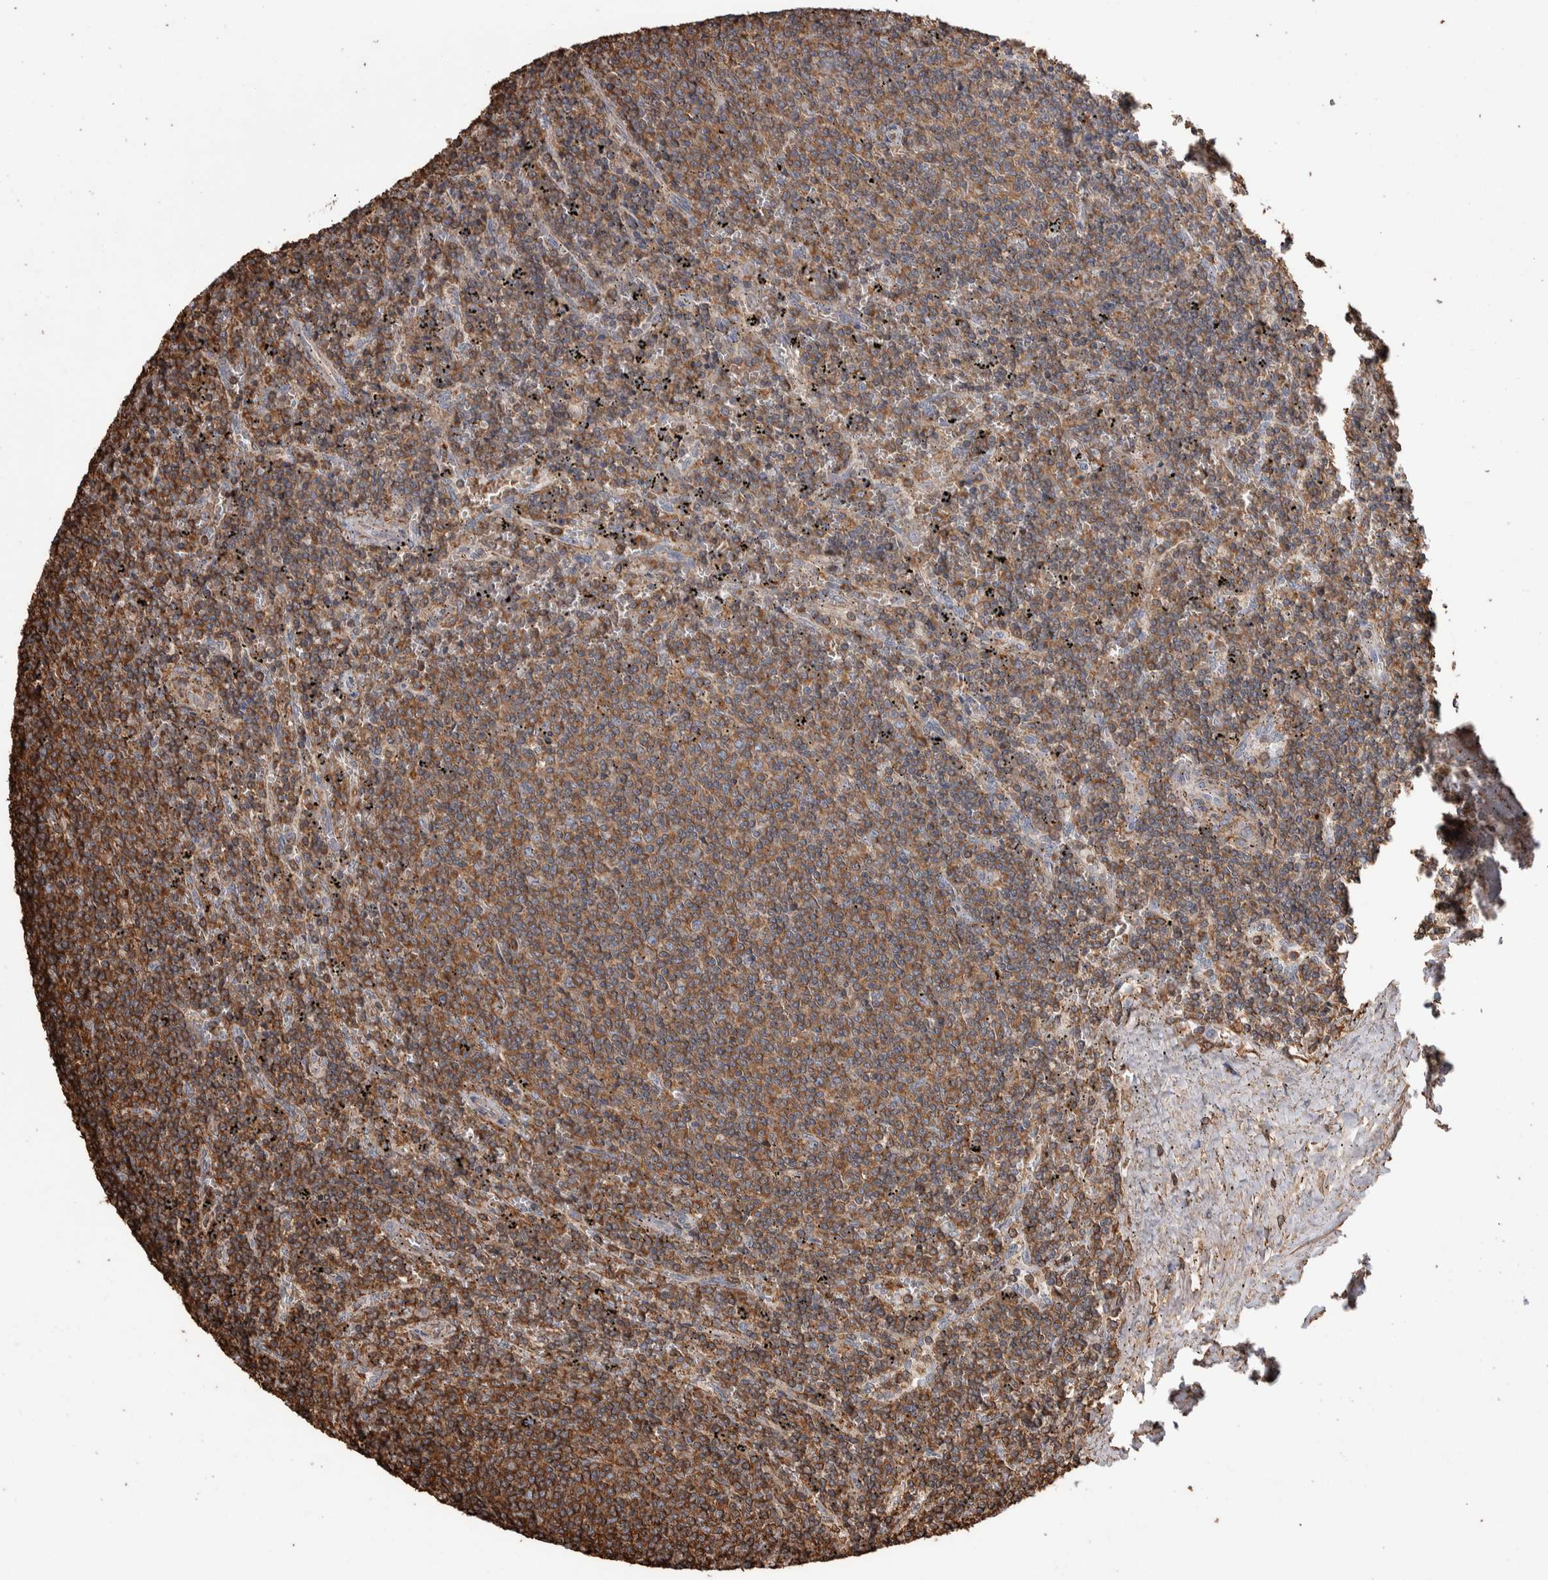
{"staining": {"intensity": "moderate", "quantity": ">75%", "location": "cytoplasmic/membranous"}, "tissue": "lymphoma", "cell_type": "Tumor cells", "image_type": "cancer", "snomed": [{"axis": "morphology", "description": "Malignant lymphoma, non-Hodgkin's type, Low grade"}, {"axis": "topography", "description": "Spleen"}], "caption": "Protein analysis of low-grade malignant lymphoma, non-Hodgkin's type tissue reveals moderate cytoplasmic/membranous positivity in about >75% of tumor cells. Using DAB (3,3'-diaminobenzidine) (brown) and hematoxylin (blue) stains, captured at high magnification using brightfield microscopy.", "gene": "ENPP2", "patient": {"sex": "female", "age": 50}}